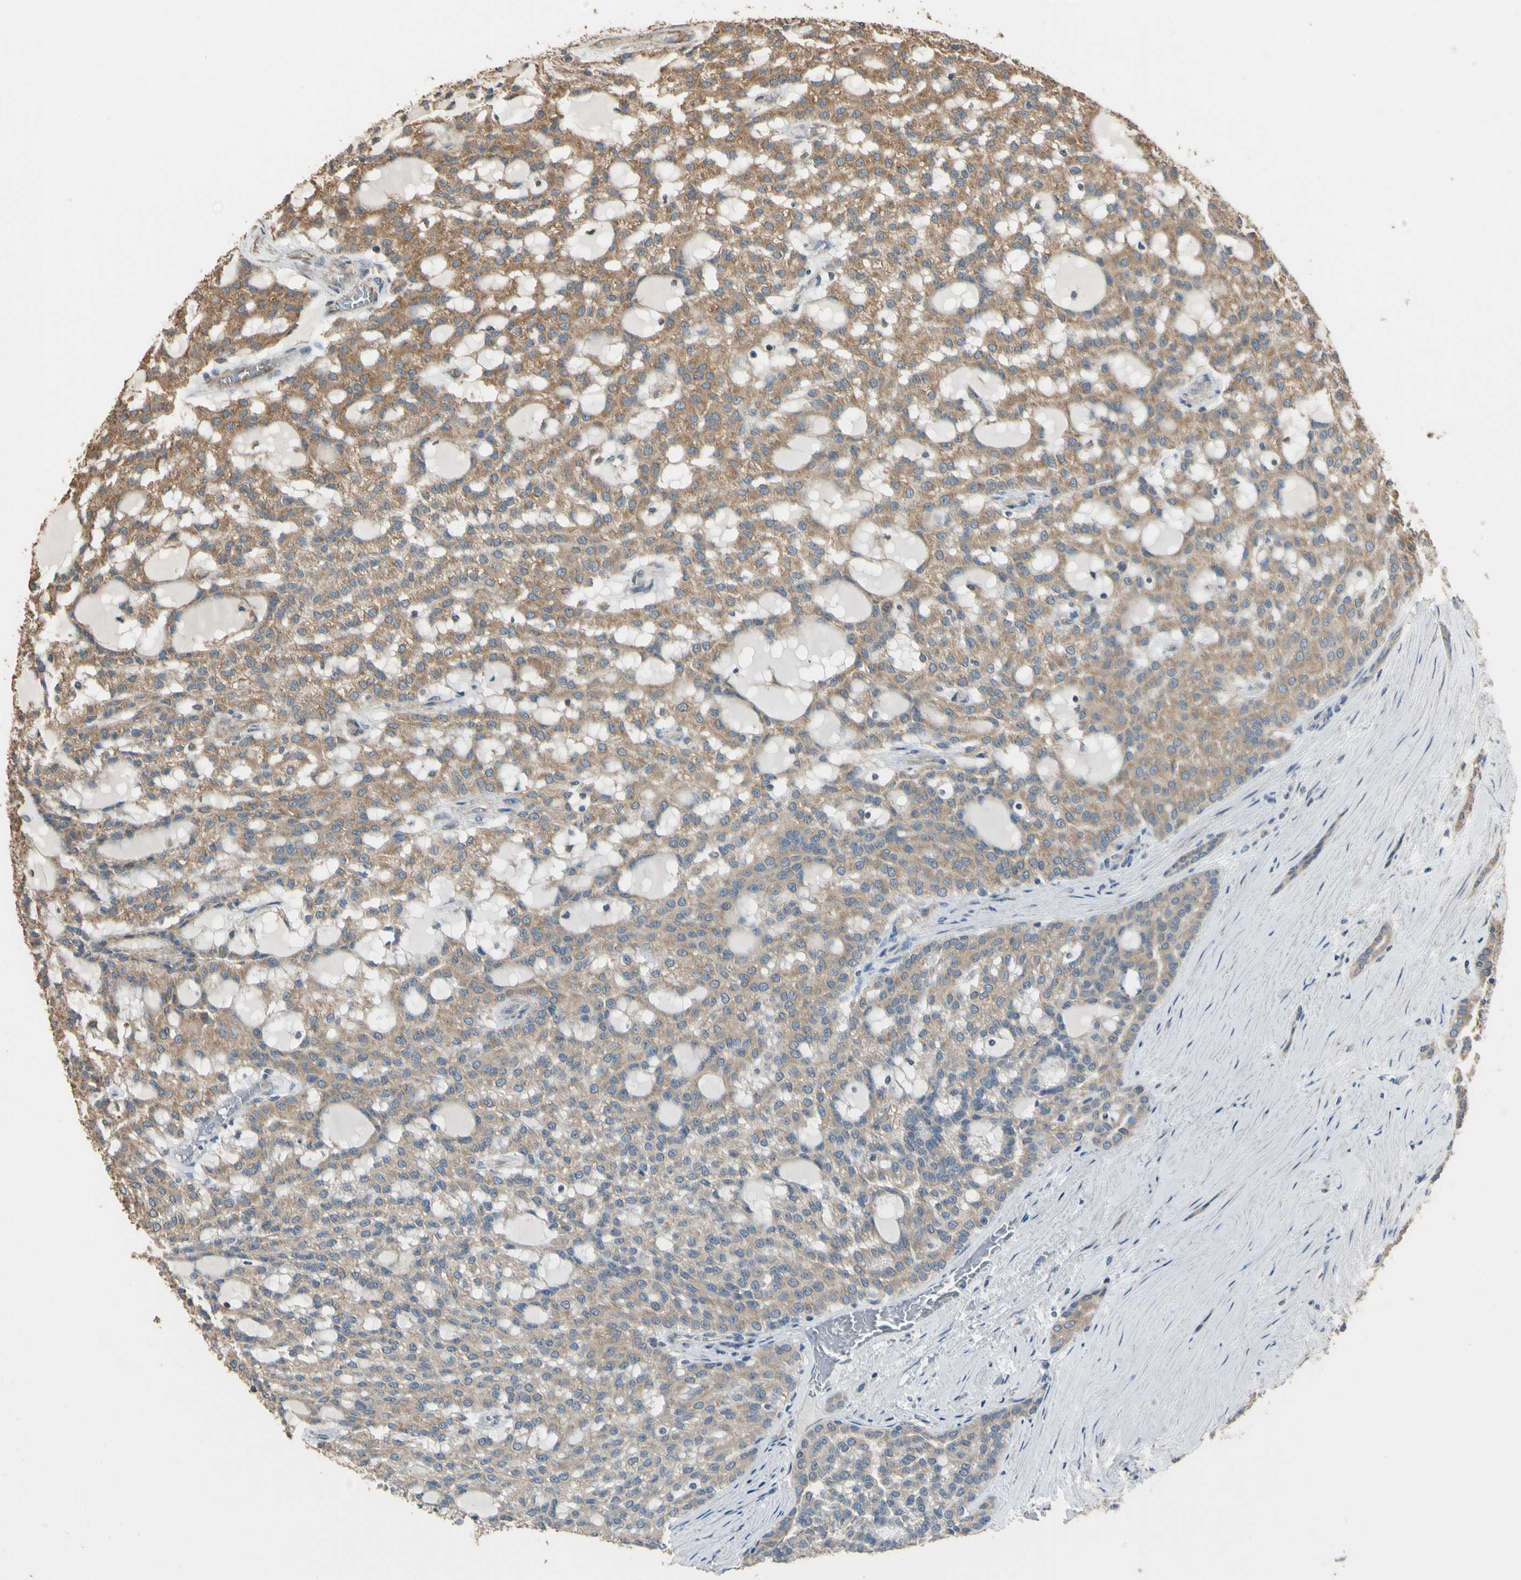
{"staining": {"intensity": "moderate", "quantity": ">75%", "location": "cytoplasmic/membranous"}, "tissue": "renal cancer", "cell_type": "Tumor cells", "image_type": "cancer", "snomed": [{"axis": "morphology", "description": "Adenocarcinoma, NOS"}, {"axis": "topography", "description": "Kidney"}], "caption": "About >75% of tumor cells in renal cancer (adenocarcinoma) show moderate cytoplasmic/membranous protein expression as visualized by brown immunohistochemical staining.", "gene": "STX18", "patient": {"sex": "male", "age": 63}}